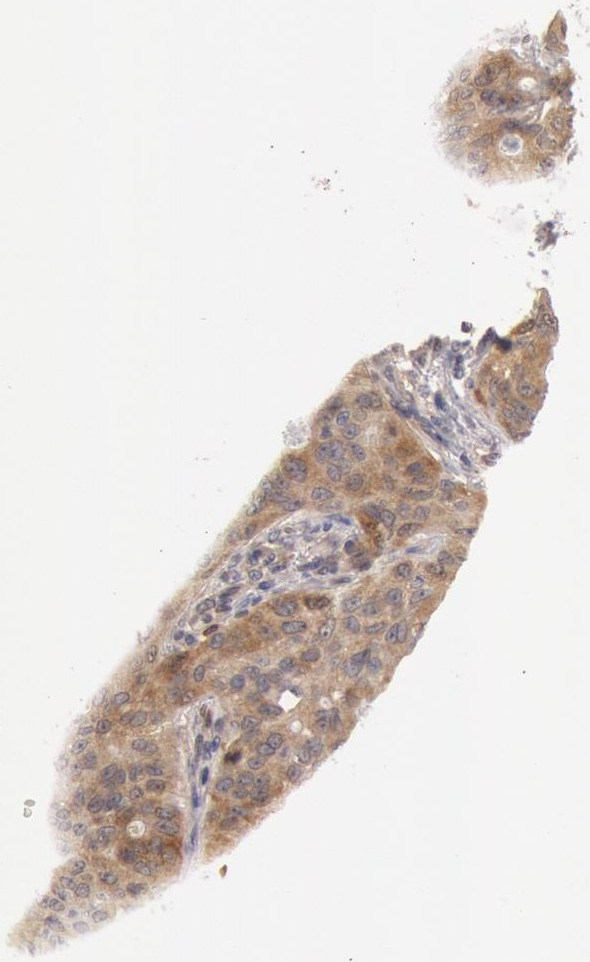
{"staining": {"intensity": "moderate", "quantity": "25%-75%", "location": "cytoplasmic/membranous"}, "tissue": "stomach cancer", "cell_type": "Tumor cells", "image_type": "cancer", "snomed": [{"axis": "morphology", "description": "Adenocarcinoma, NOS"}, {"axis": "topography", "description": "Esophagus"}, {"axis": "topography", "description": "Stomach"}], "caption": "The image demonstrates staining of stomach cancer, revealing moderate cytoplasmic/membranous protein staining (brown color) within tumor cells. The staining was performed using DAB to visualize the protein expression in brown, while the nuclei were stained in blue with hematoxylin (Magnification: 20x).", "gene": "DNAJA1", "patient": {"sex": "male", "age": 74}}